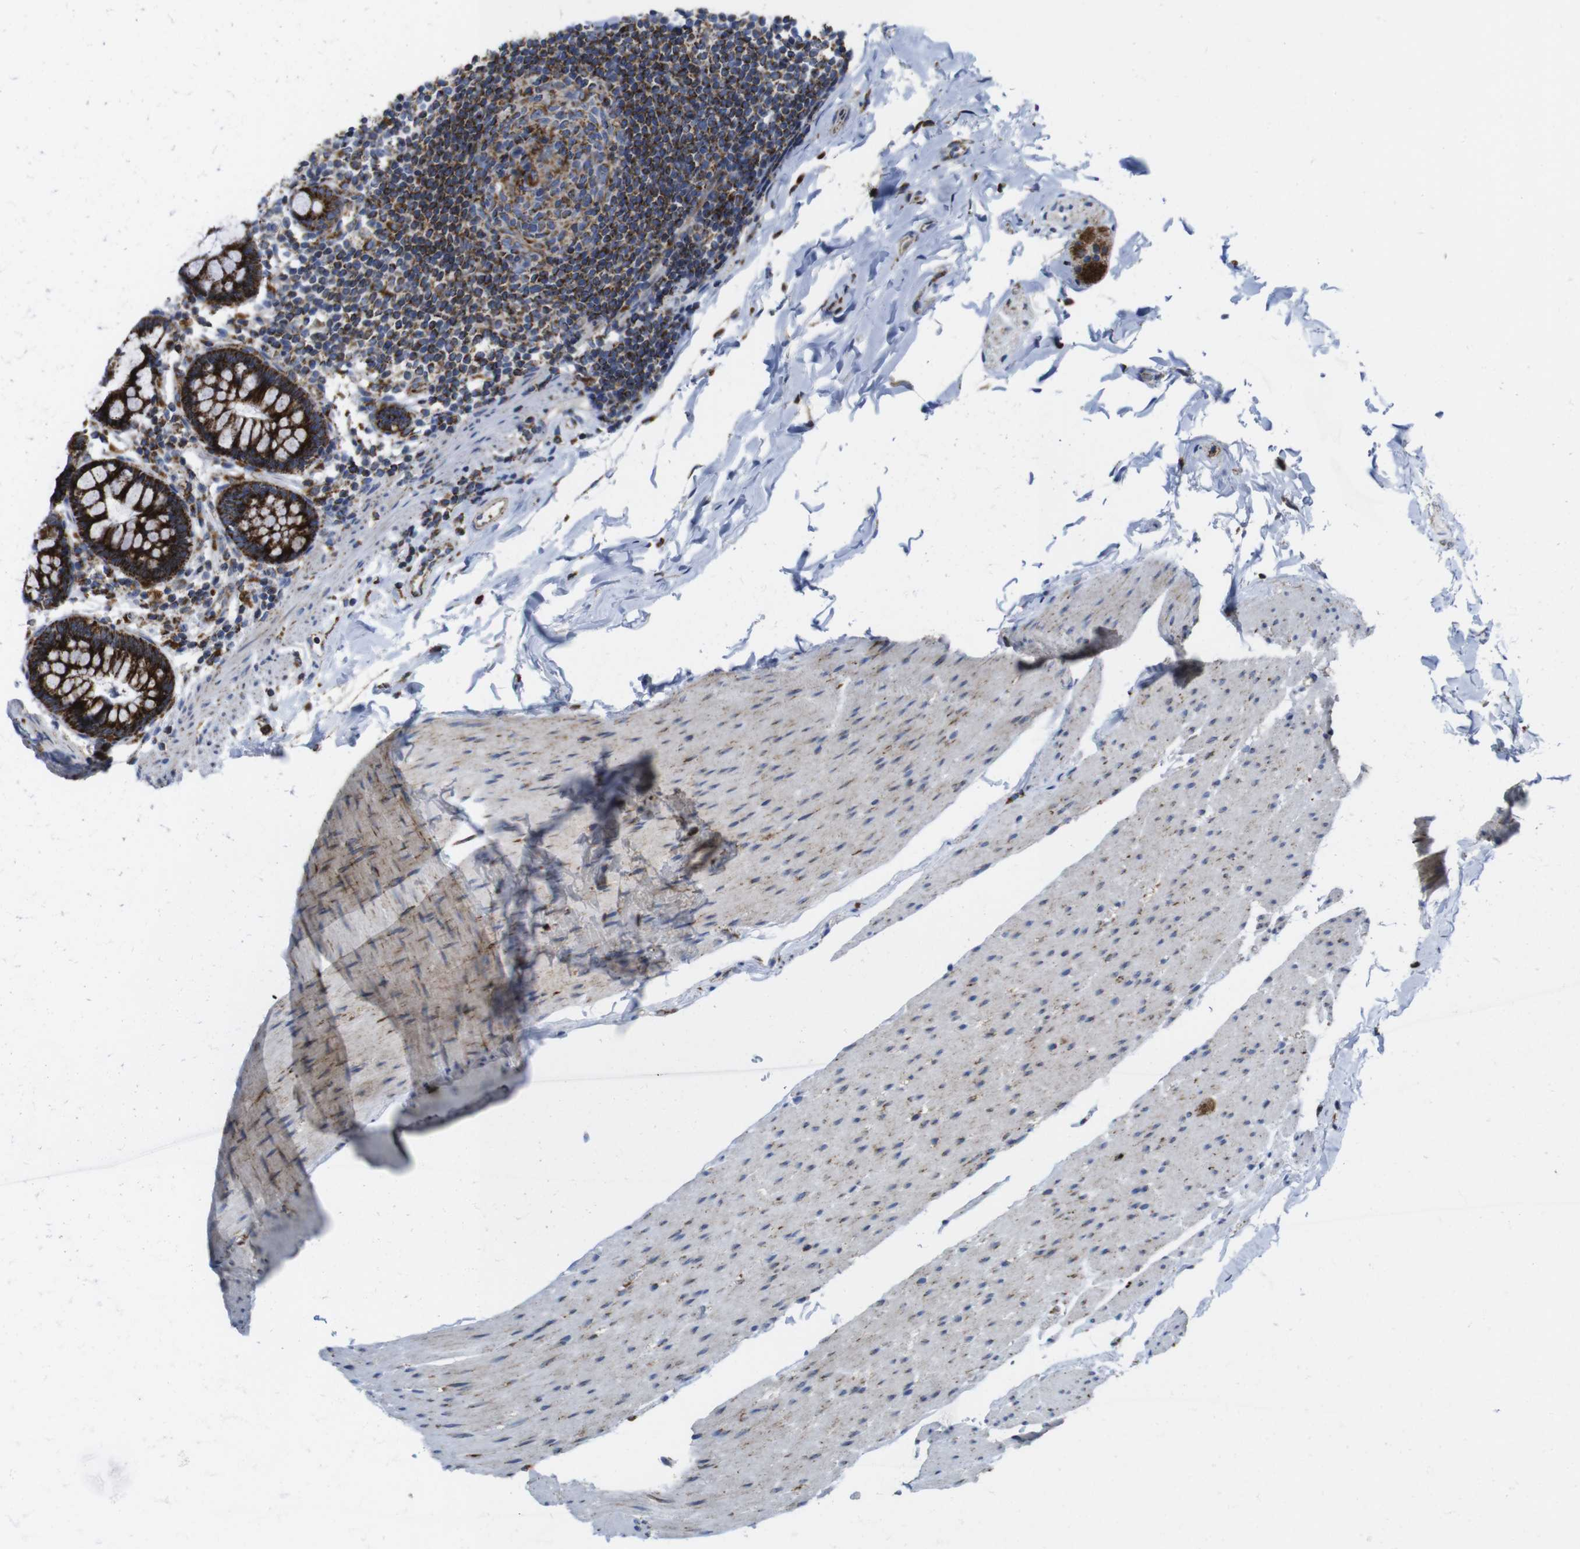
{"staining": {"intensity": "weak", "quantity": ">75%", "location": "cytoplasmic/membranous"}, "tissue": "colon", "cell_type": "Endothelial cells", "image_type": "normal", "snomed": [{"axis": "morphology", "description": "Normal tissue, NOS"}, {"axis": "topography", "description": "Colon"}], "caption": "This is a histology image of IHC staining of normal colon, which shows weak positivity in the cytoplasmic/membranous of endothelial cells.", "gene": "TMEM192", "patient": {"sex": "female", "age": 80}}